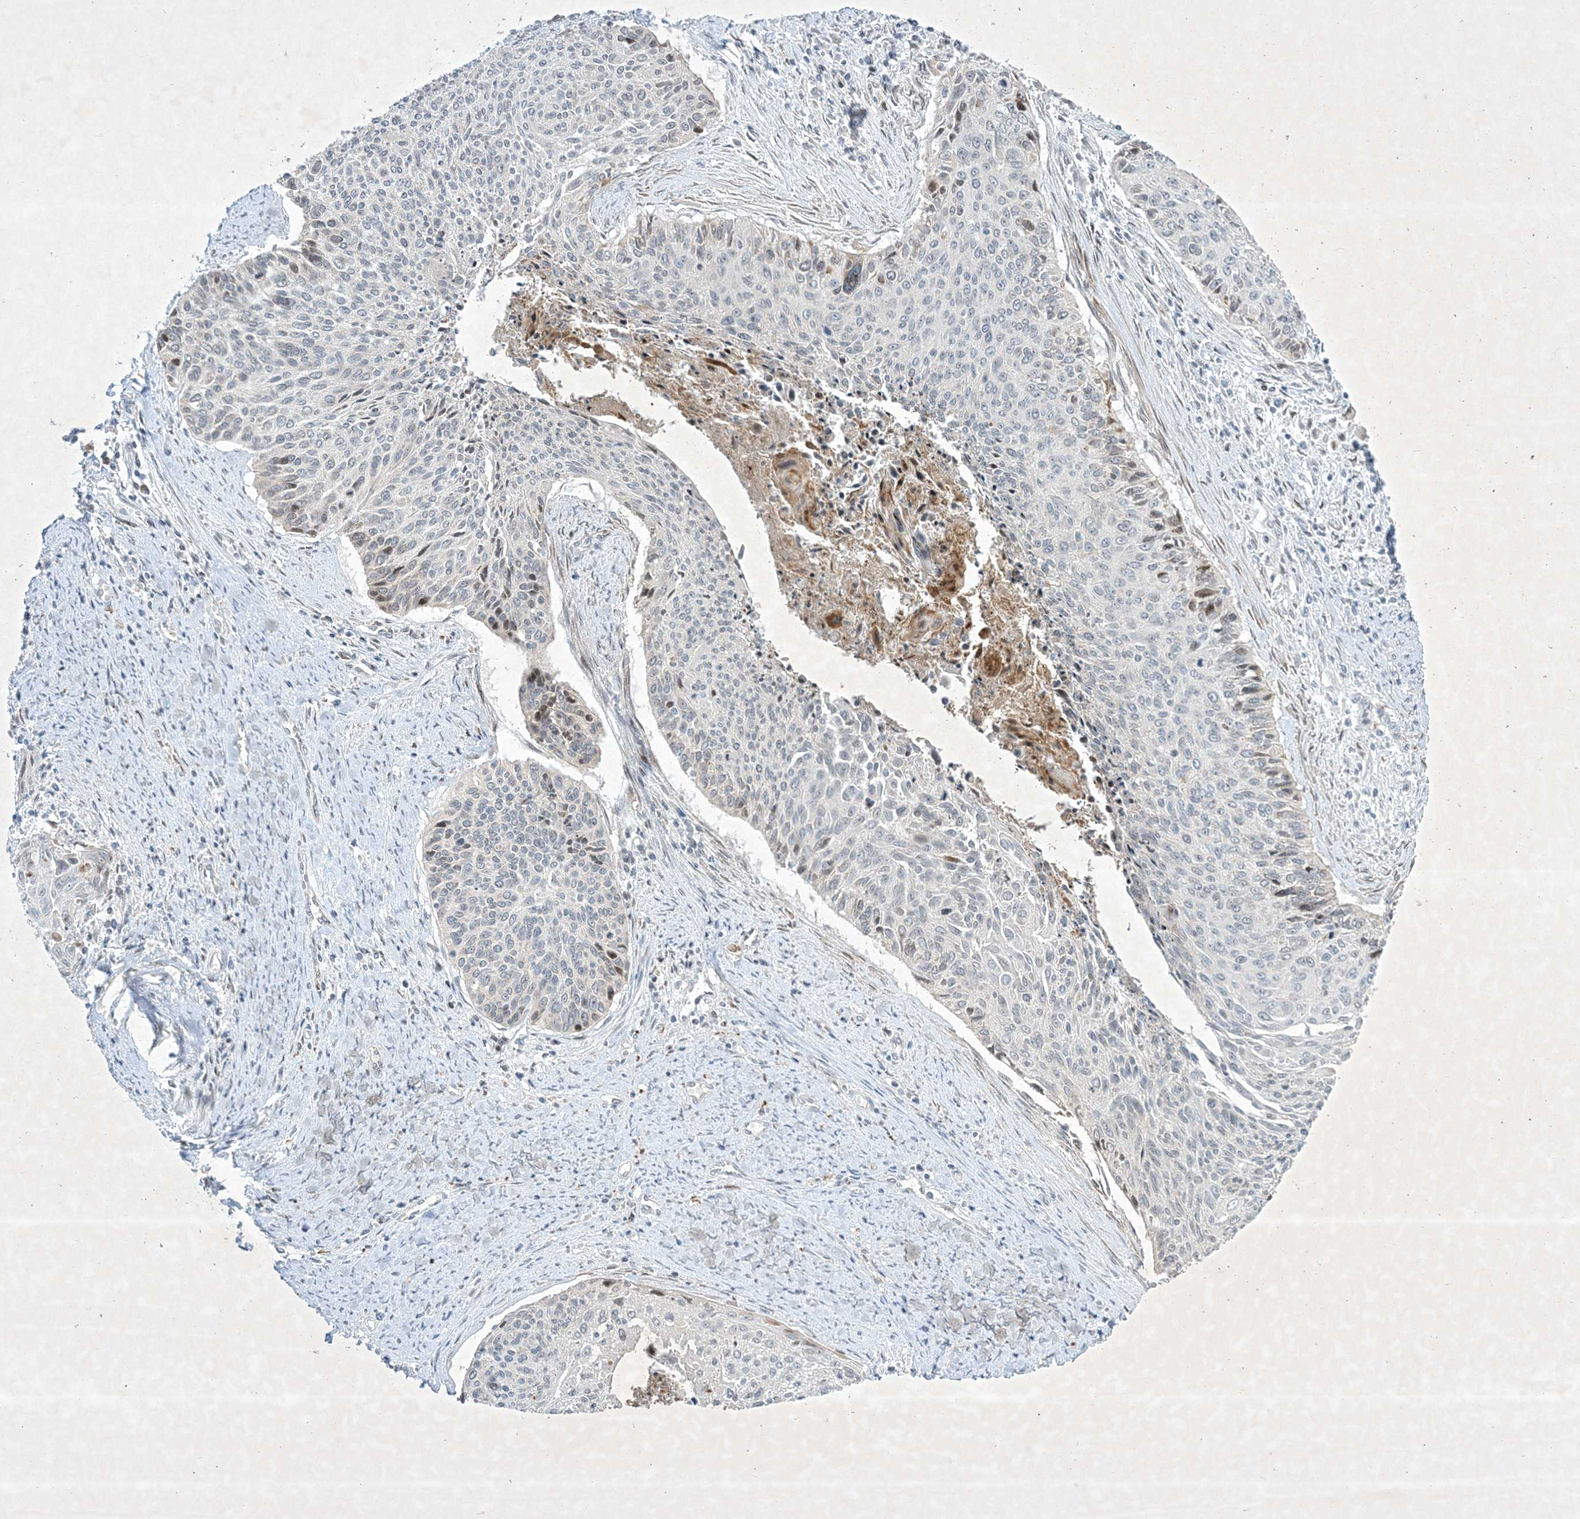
{"staining": {"intensity": "negative", "quantity": "none", "location": "none"}, "tissue": "cervical cancer", "cell_type": "Tumor cells", "image_type": "cancer", "snomed": [{"axis": "morphology", "description": "Squamous cell carcinoma, NOS"}, {"axis": "topography", "description": "Cervix"}], "caption": "A micrograph of human cervical squamous cell carcinoma is negative for staining in tumor cells. (Brightfield microscopy of DAB (3,3'-diaminobenzidine) immunohistochemistry at high magnification).", "gene": "SOGA3", "patient": {"sex": "female", "age": 55}}